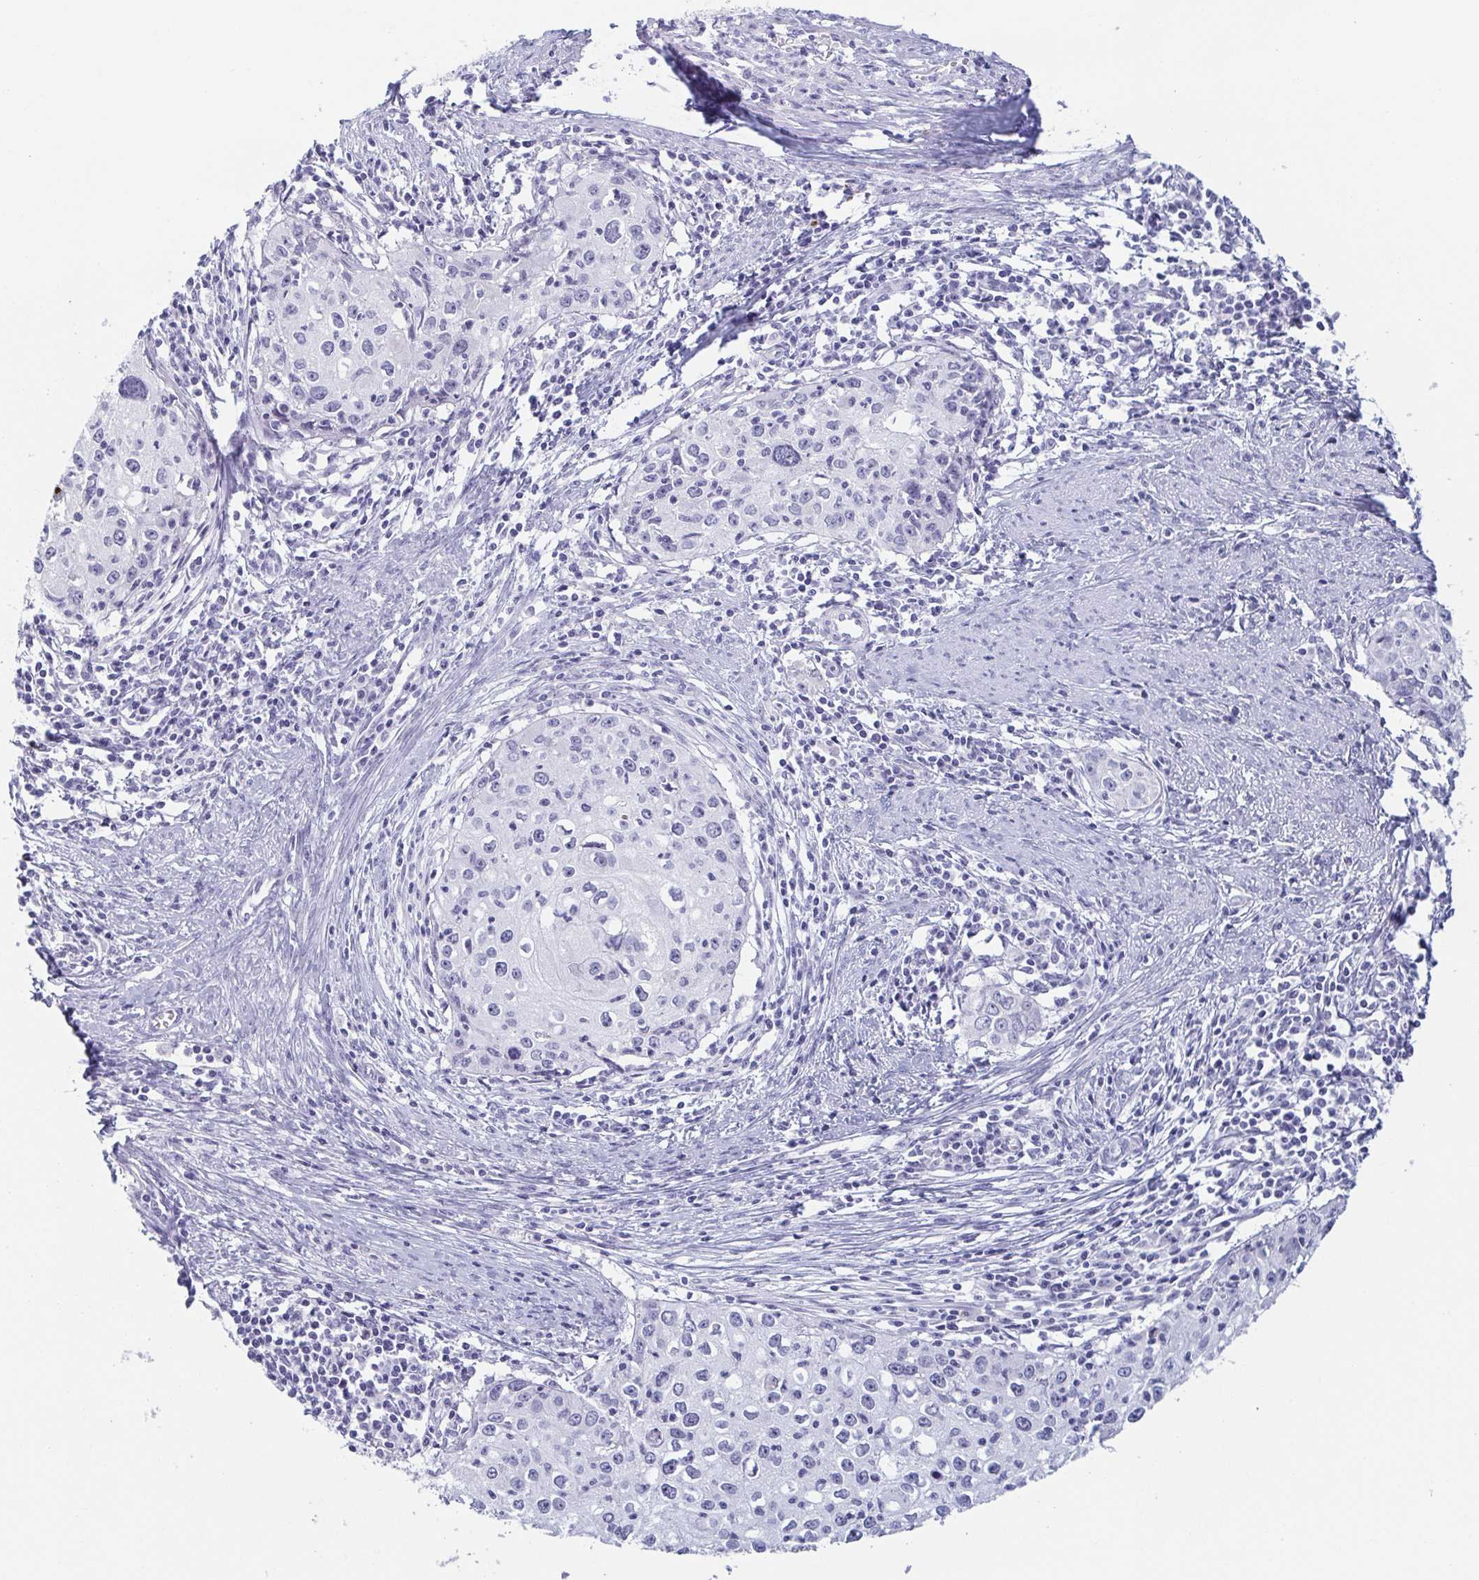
{"staining": {"intensity": "negative", "quantity": "none", "location": "none"}, "tissue": "cervical cancer", "cell_type": "Tumor cells", "image_type": "cancer", "snomed": [{"axis": "morphology", "description": "Squamous cell carcinoma, NOS"}, {"axis": "topography", "description": "Cervix"}], "caption": "High power microscopy image of an IHC image of cervical cancer (squamous cell carcinoma), revealing no significant staining in tumor cells.", "gene": "REG4", "patient": {"sex": "female", "age": 40}}